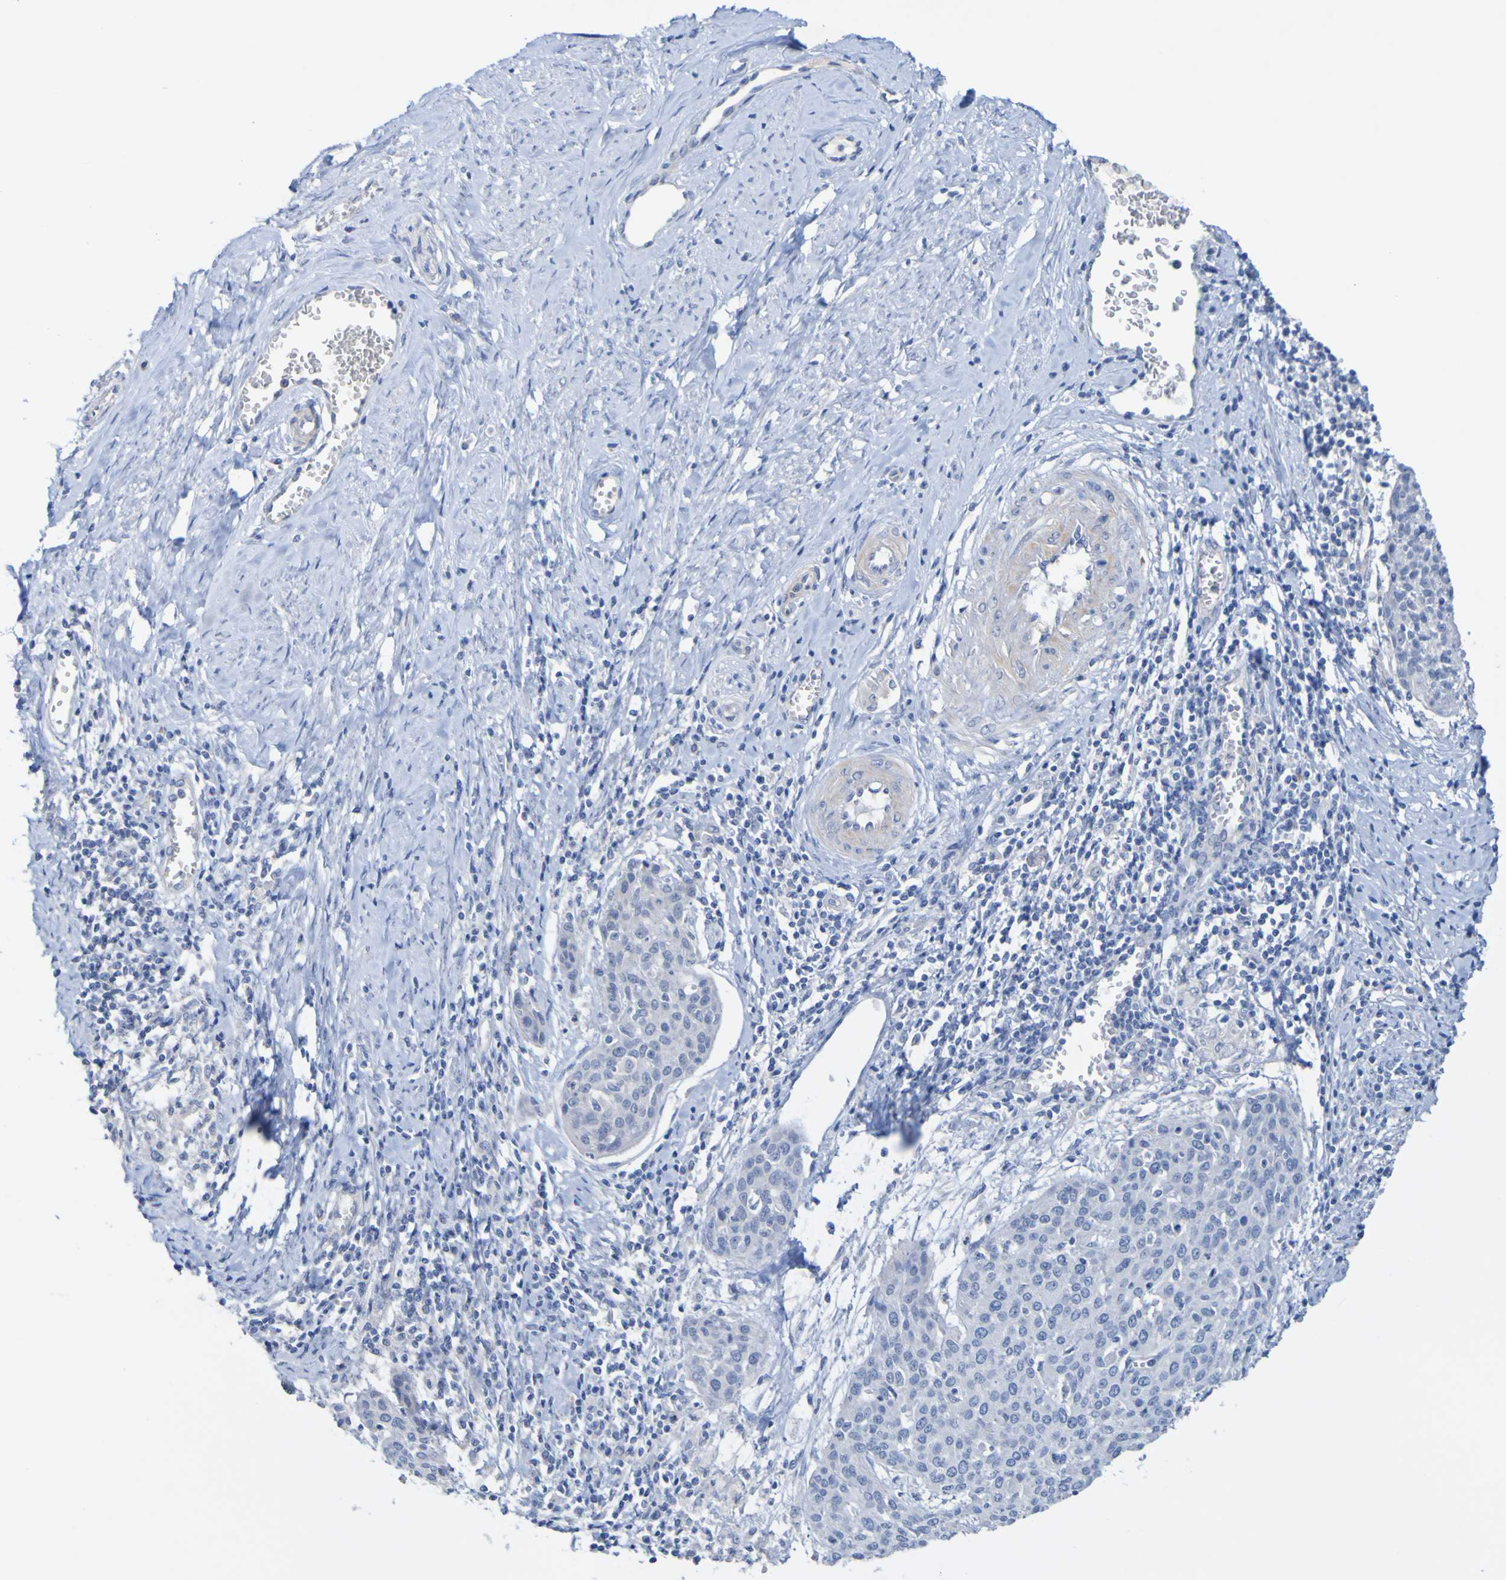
{"staining": {"intensity": "negative", "quantity": "none", "location": "none"}, "tissue": "cervical cancer", "cell_type": "Tumor cells", "image_type": "cancer", "snomed": [{"axis": "morphology", "description": "Squamous cell carcinoma, NOS"}, {"axis": "topography", "description": "Cervix"}], "caption": "Protein analysis of cervical cancer shows no significant positivity in tumor cells.", "gene": "ACMSD", "patient": {"sex": "female", "age": 38}}